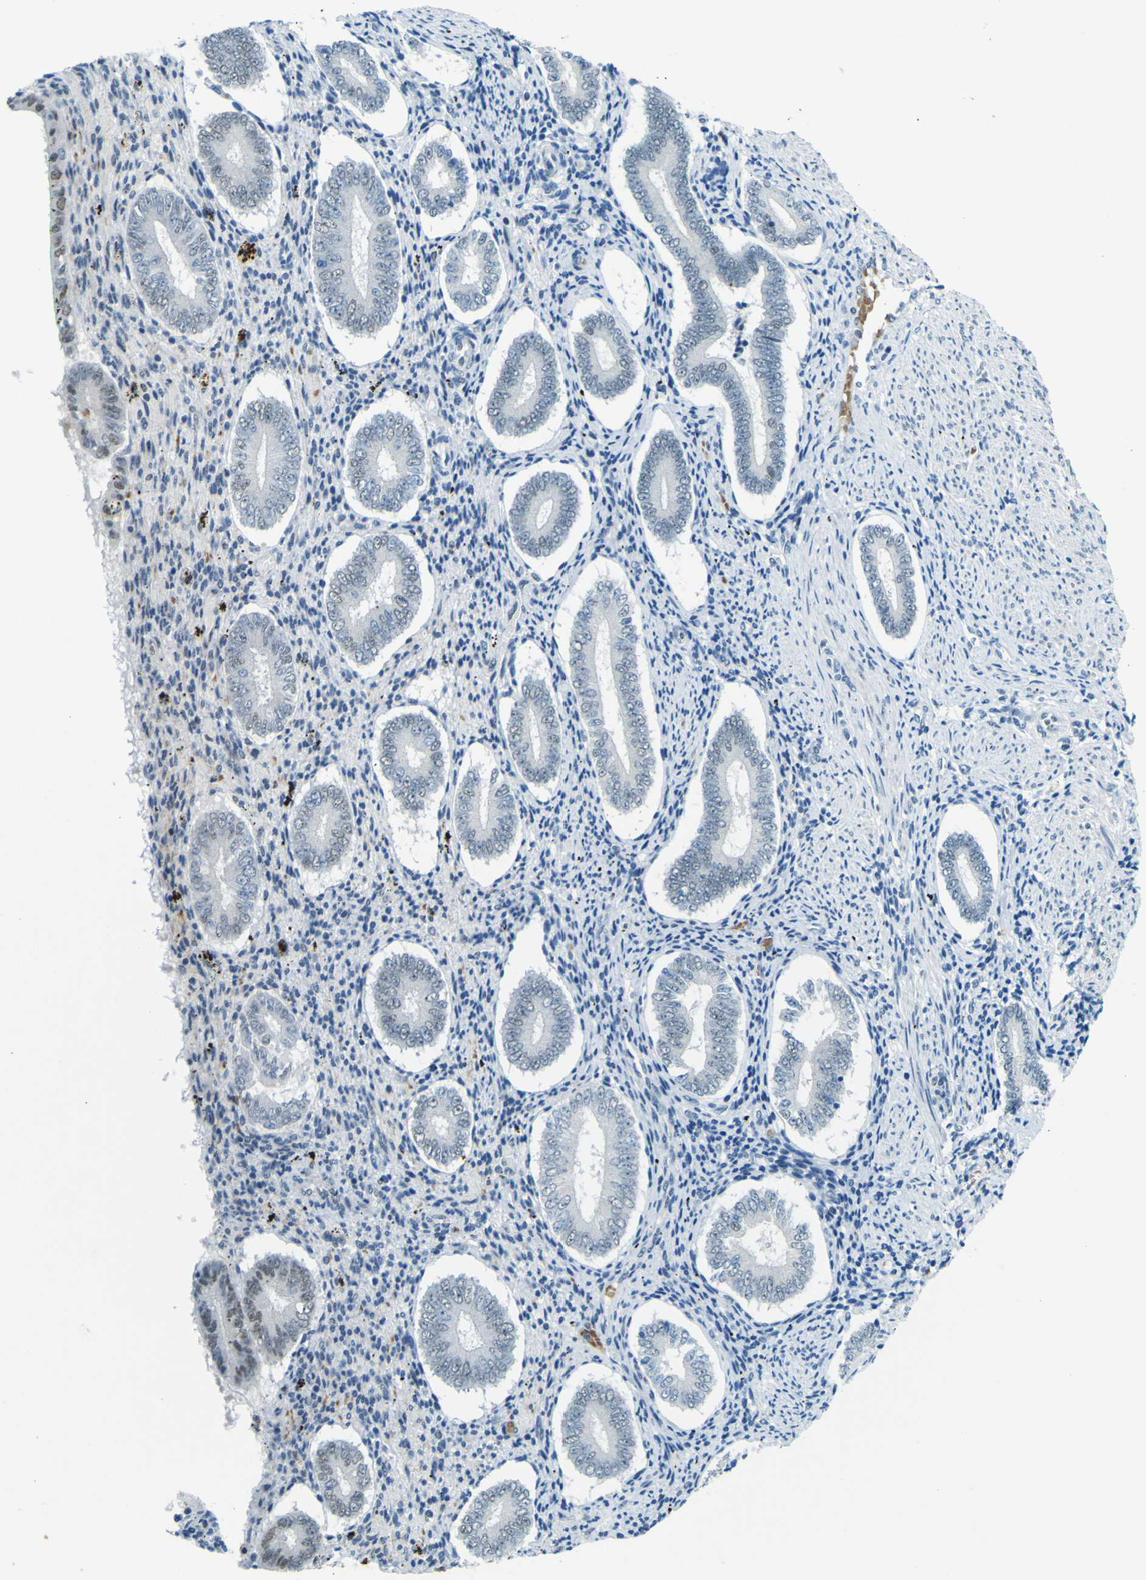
{"staining": {"intensity": "negative", "quantity": "none", "location": "none"}, "tissue": "endometrium", "cell_type": "Cells in endometrial stroma", "image_type": "normal", "snomed": [{"axis": "morphology", "description": "Normal tissue, NOS"}, {"axis": "topography", "description": "Endometrium"}], "caption": "IHC histopathology image of benign human endometrium stained for a protein (brown), which shows no staining in cells in endometrial stroma. Nuclei are stained in blue.", "gene": "CEBPG", "patient": {"sex": "female", "age": 42}}